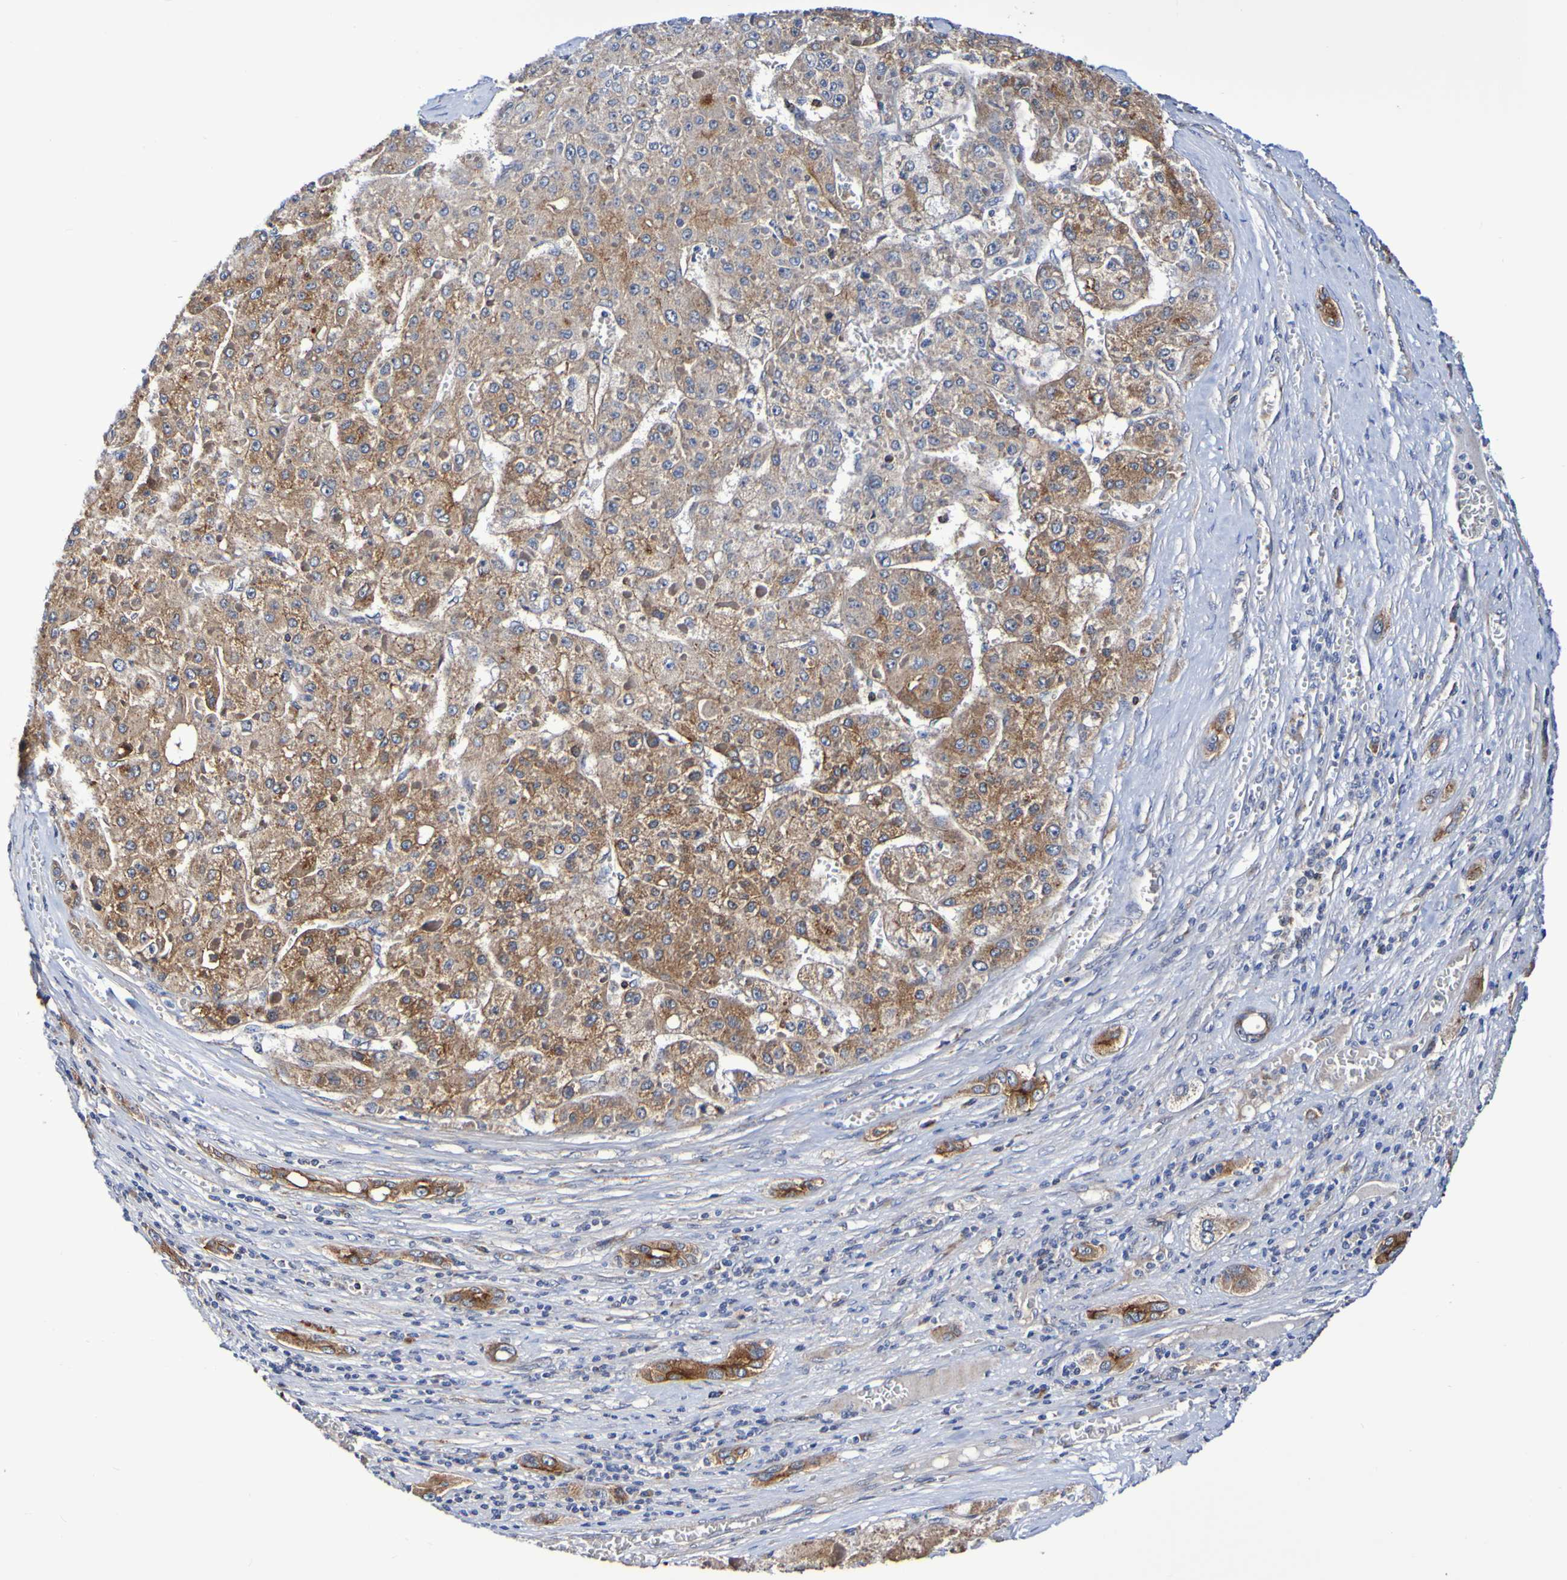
{"staining": {"intensity": "moderate", "quantity": ">75%", "location": "cytoplasmic/membranous"}, "tissue": "liver cancer", "cell_type": "Tumor cells", "image_type": "cancer", "snomed": [{"axis": "morphology", "description": "Carcinoma, Hepatocellular, NOS"}, {"axis": "topography", "description": "Liver"}], "caption": "IHC photomicrograph of liver hepatocellular carcinoma stained for a protein (brown), which displays medium levels of moderate cytoplasmic/membranous positivity in approximately >75% of tumor cells.", "gene": "GJB1", "patient": {"sex": "female", "age": 73}}